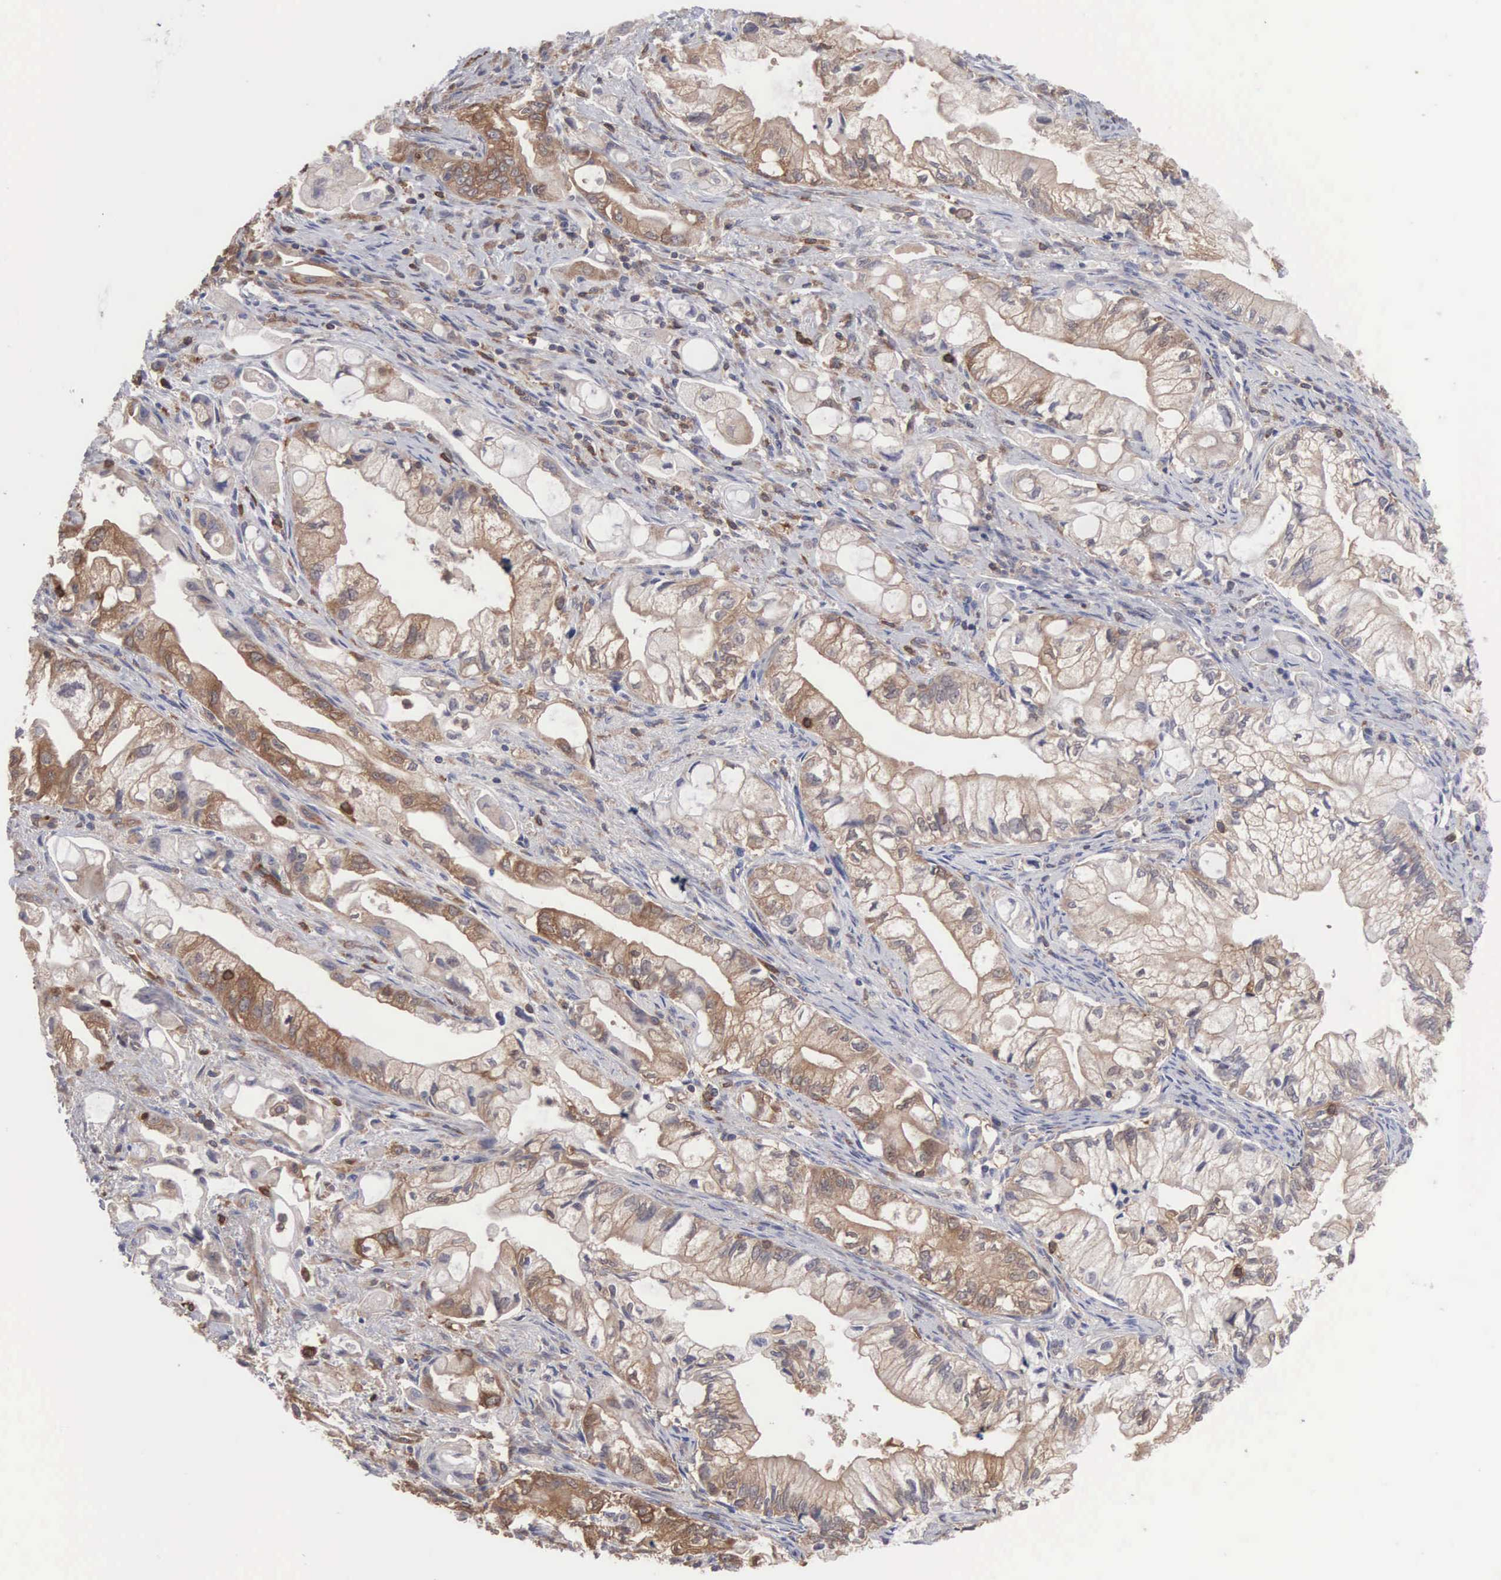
{"staining": {"intensity": "moderate", "quantity": "25%-75%", "location": "cytoplasmic/membranous"}, "tissue": "pancreatic cancer", "cell_type": "Tumor cells", "image_type": "cancer", "snomed": [{"axis": "morphology", "description": "Adenocarcinoma, NOS"}, {"axis": "topography", "description": "Pancreas"}], "caption": "IHC of adenocarcinoma (pancreatic) demonstrates medium levels of moderate cytoplasmic/membranous expression in about 25%-75% of tumor cells. The staining is performed using DAB brown chromogen to label protein expression. The nuclei are counter-stained blue using hematoxylin.", "gene": "MTHFD1", "patient": {"sex": "male", "age": 79}}